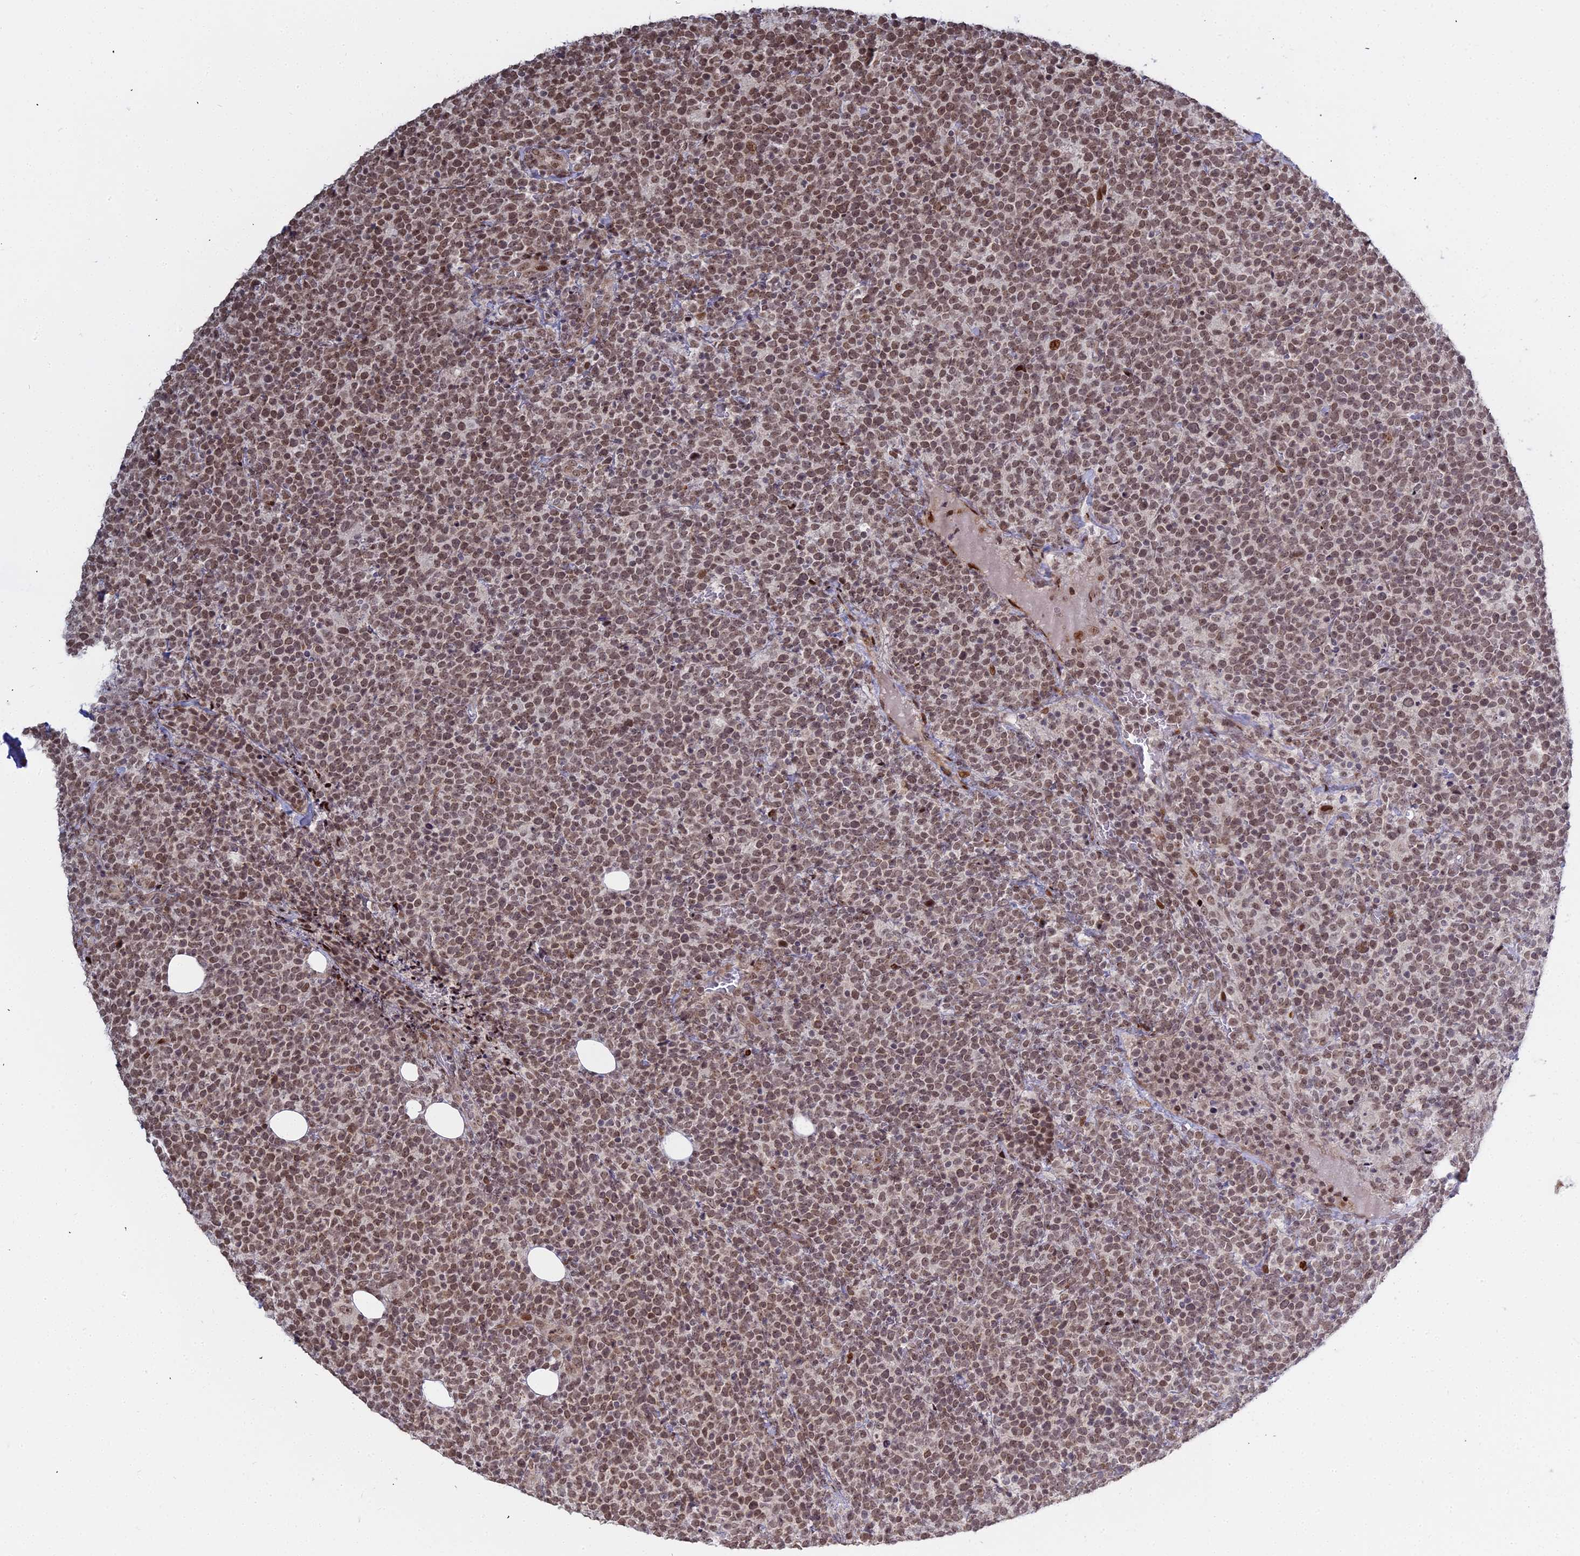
{"staining": {"intensity": "moderate", "quantity": ">75%", "location": "nuclear"}, "tissue": "lymphoma", "cell_type": "Tumor cells", "image_type": "cancer", "snomed": [{"axis": "morphology", "description": "Malignant lymphoma, non-Hodgkin's type, High grade"}, {"axis": "topography", "description": "Lymph node"}], "caption": "The immunohistochemical stain shows moderate nuclear staining in tumor cells of high-grade malignant lymphoma, non-Hodgkin's type tissue.", "gene": "ABCA2", "patient": {"sex": "male", "age": 61}}